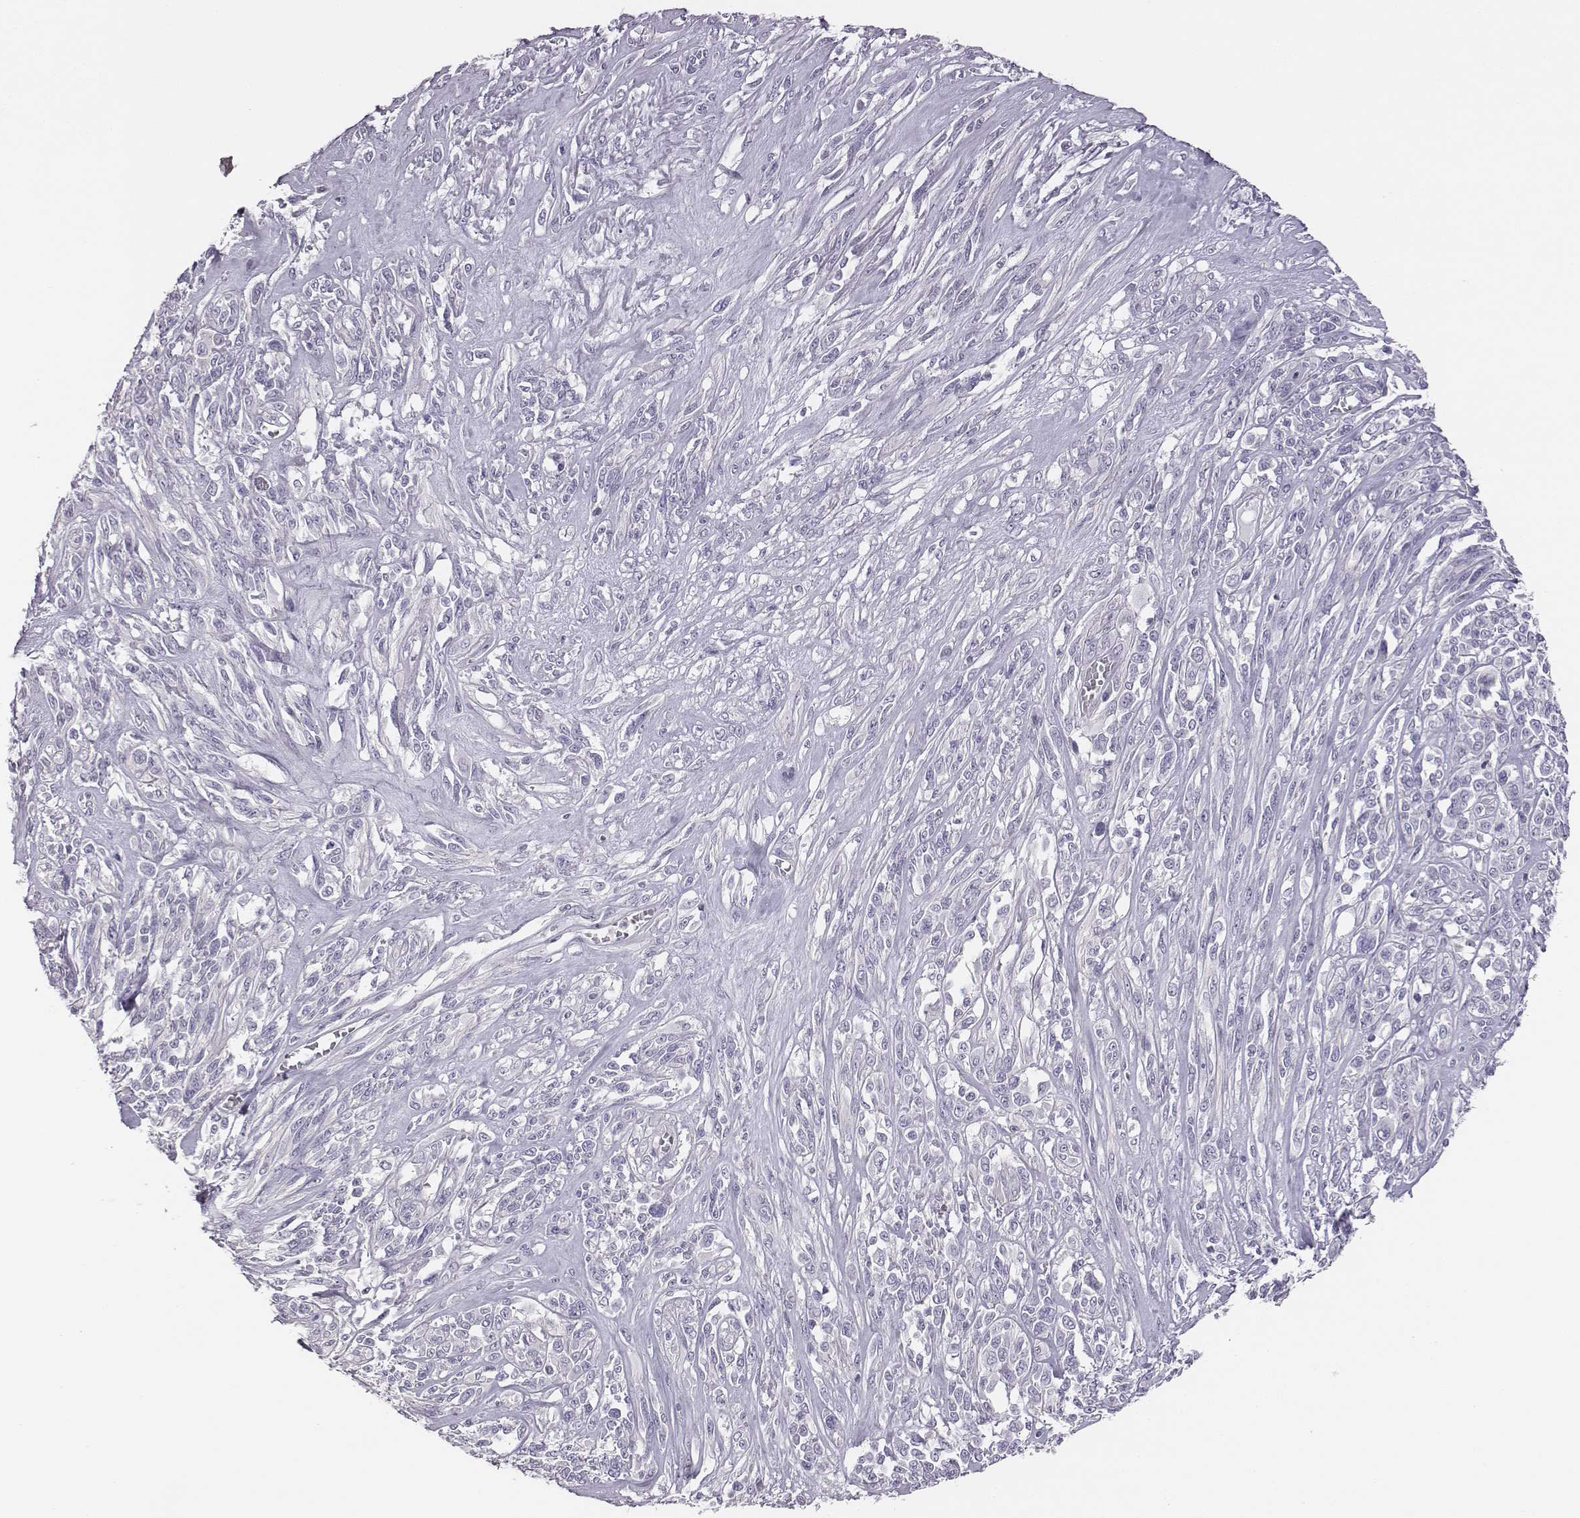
{"staining": {"intensity": "negative", "quantity": "none", "location": "none"}, "tissue": "melanoma", "cell_type": "Tumor cells", "image_type": "cancer", "snomed": [{"axis": "morphology", "description": "Malignant melanoma, NOS"}, {"axis": "topography", "description": "Skin"}], "caption": "Human malignant melanoma stained for a protein using immunohistochemistry (IHC) shows no expression in tumor cells.", "gene": "ADAM7", "patient": {"sex": "female", "age": 91}}